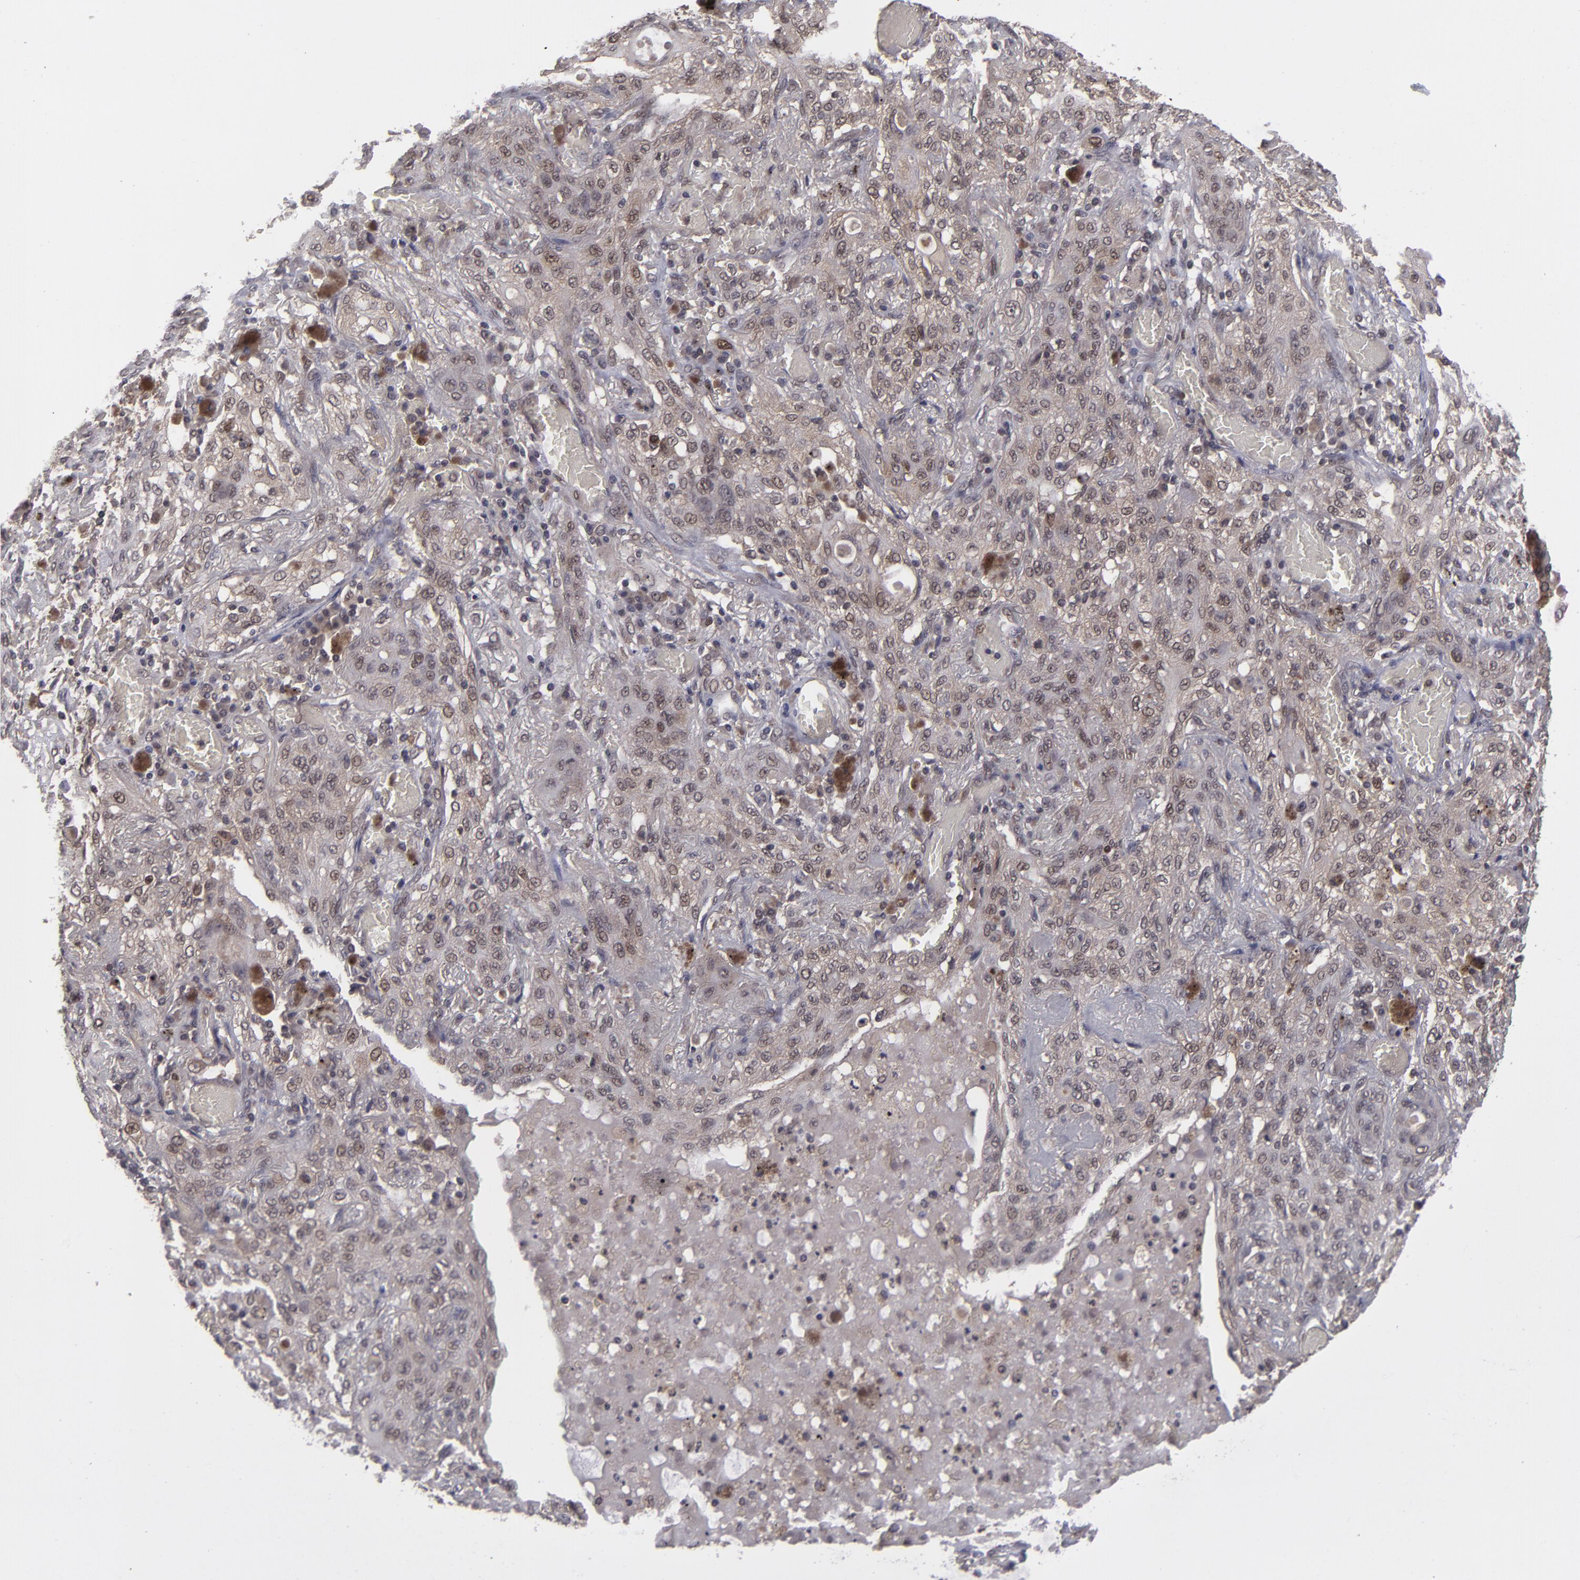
{"staining": {"intensity": "weak", "quantity": ">75%", "location": "cytoplasmic/membranous,nuclear"}, "tissue": "lung cancer", "cell_type": "Tumor cells", "image_type": "cancer", "snomed": [{"axis": "morphology", "description": "Squamous cell carcinoma, NOS"}, {"axis": "topography", "description": "Lung"}], "caption": "DAB (3,3'-diaminobenzidine) immunohistochemical staining of human squamous cell carcinoma (lung) displays weak cytoplasmic/membranous and nuclear protein expression in approximately >75% of tumor cells.", "gene": "TYMS", "patient": {"sex": "female", "age": 47}}